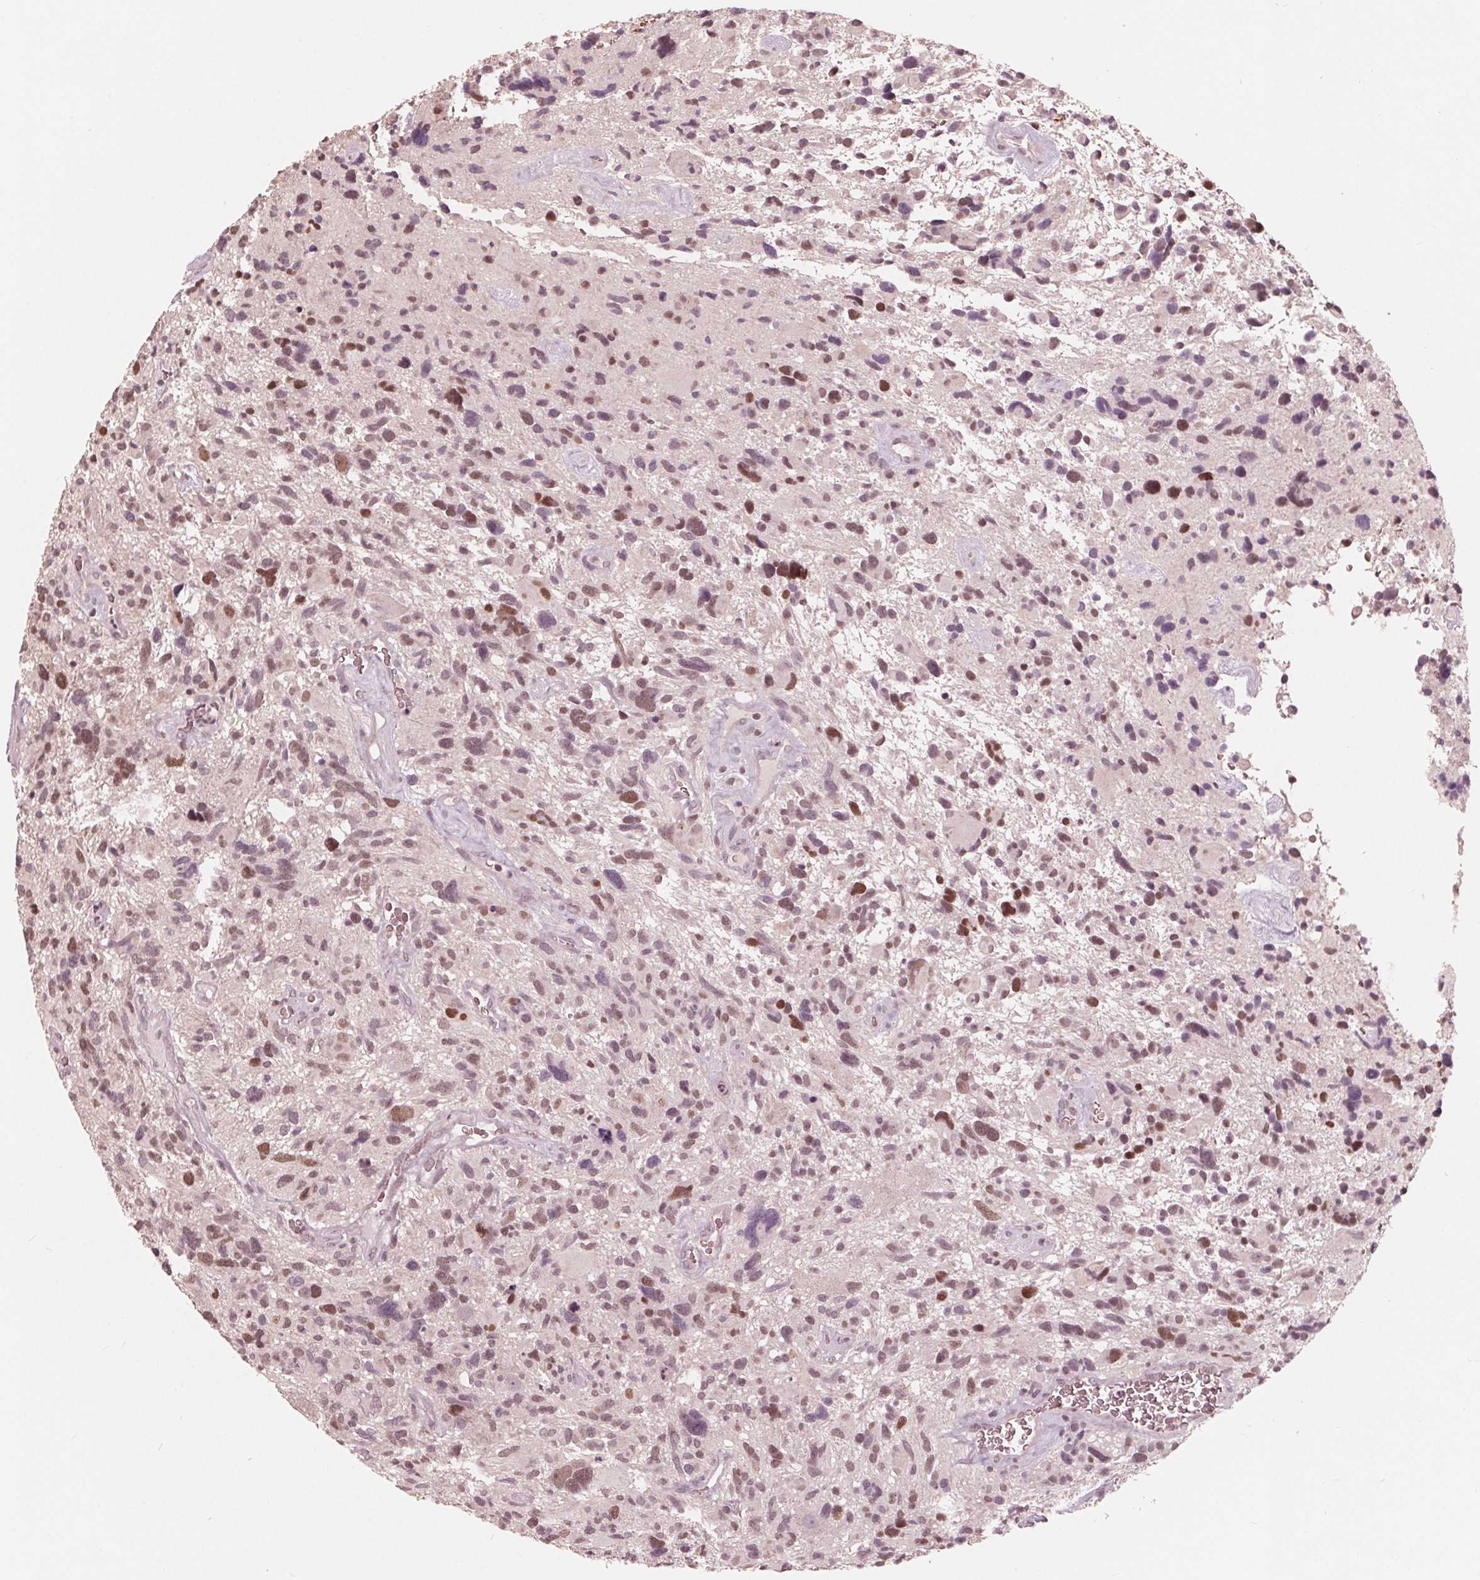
{"staining": {"intensity": "weak", "quantity": "25%-75%", "location": "nuclear"}, "tissue": "glioma", "cell_type": "Tumor cells", "image_type": "cancer", "snomed": [{"axis": "morphology", "description": "Glioma, malignant, High grade"}, {"axis": "topography", "description": "Brain"}], "caption": "The histopathology image demonstrates staining of malignant high-grade glioma, revealing weak nuclear protein expression (brown color) within tumor cells.", "gene": "HIRIP3", "patient": {"sex": "male", "age": 49}}